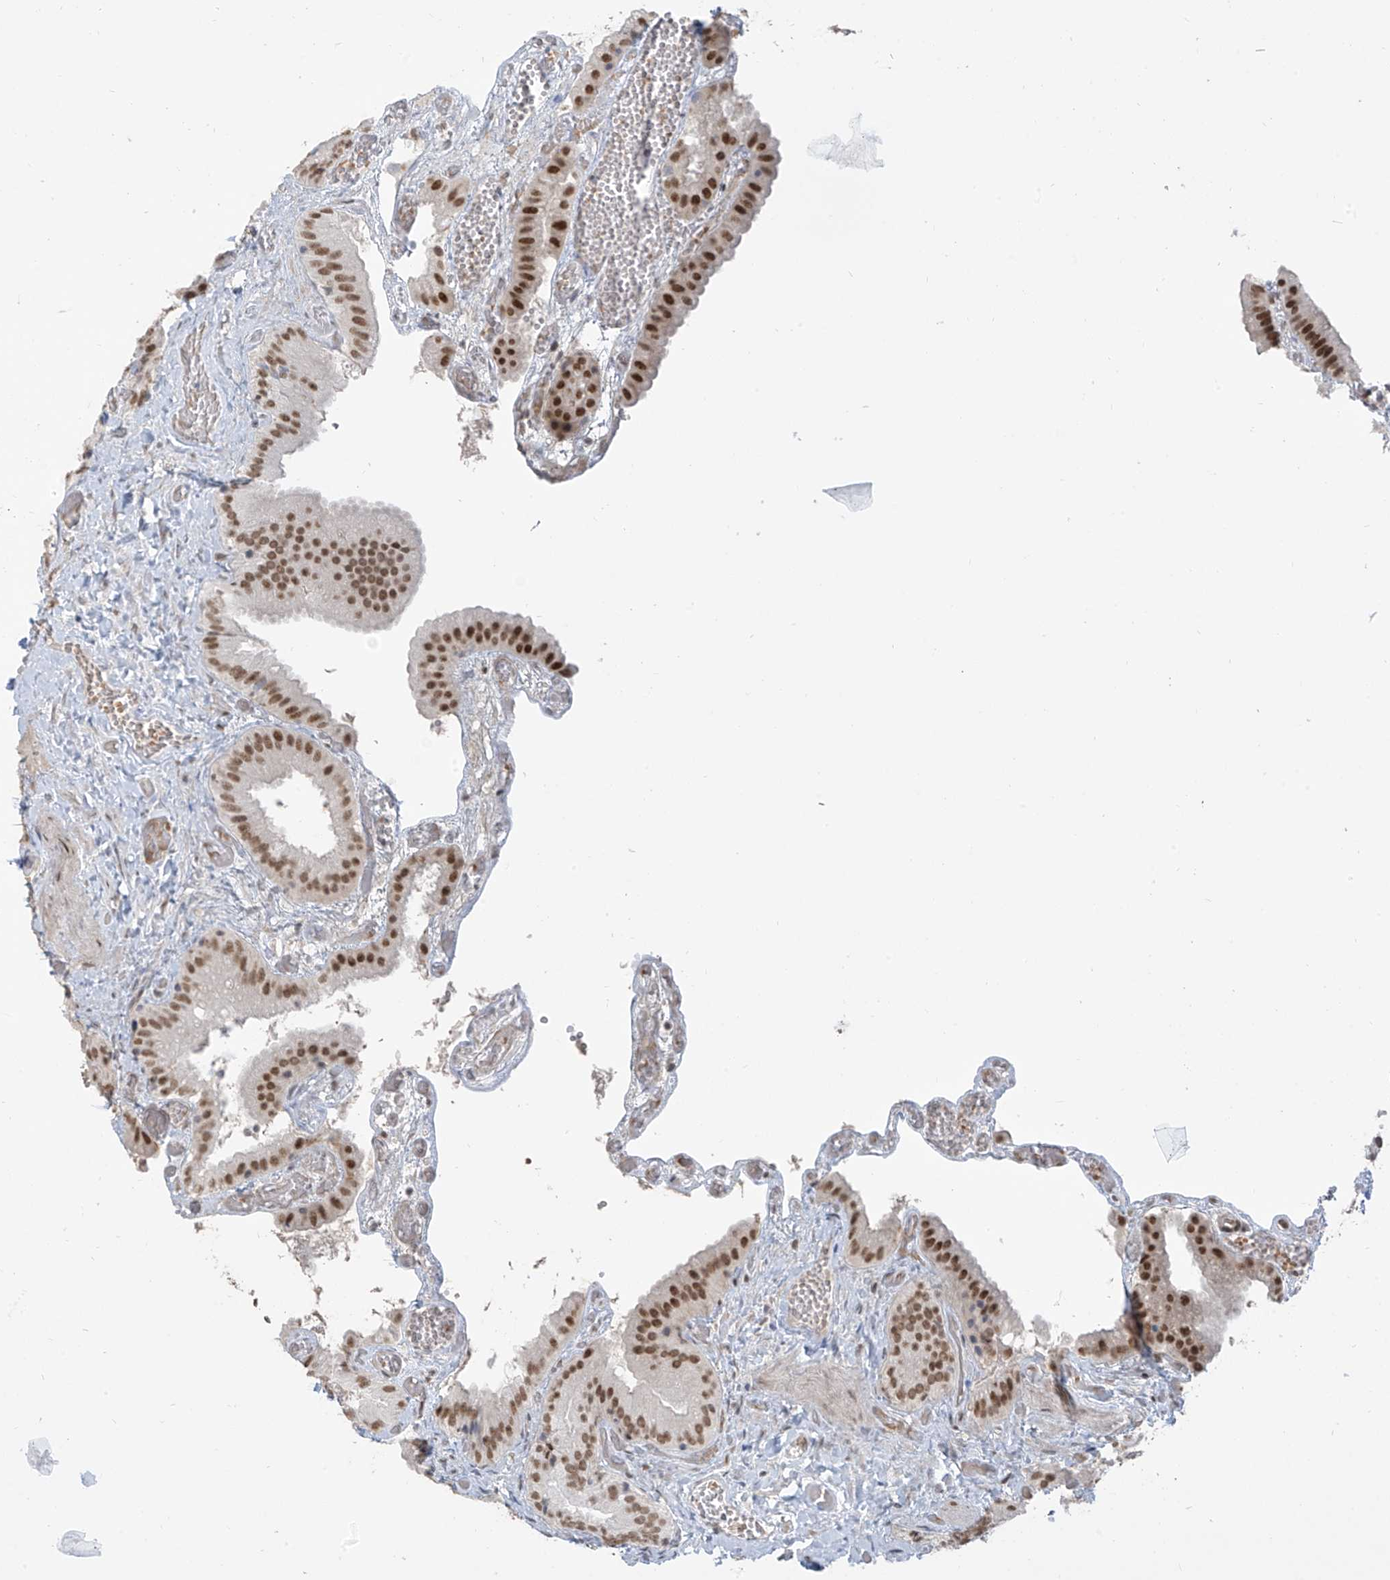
{"staining": {"intensity": "moderate", "quantity": ">75%", "location": "nuclear"}, "tissue": "gallbladder", "cell_type": "Glandular cells", "image_type": "normal", "snomed": [{"axis": "morphology", "description": "Normal tissue, NOS"}, {"axis": "topography", "description": "Gallbladder"}], "caption": "There is medium levels of moderate nuclear expression in glandular cells of benign gallbladder, as demonstrated by immunohistochemical staining (brown color).", "gene": "MCM9", "patient": {"sex": "female", "age": 64}}